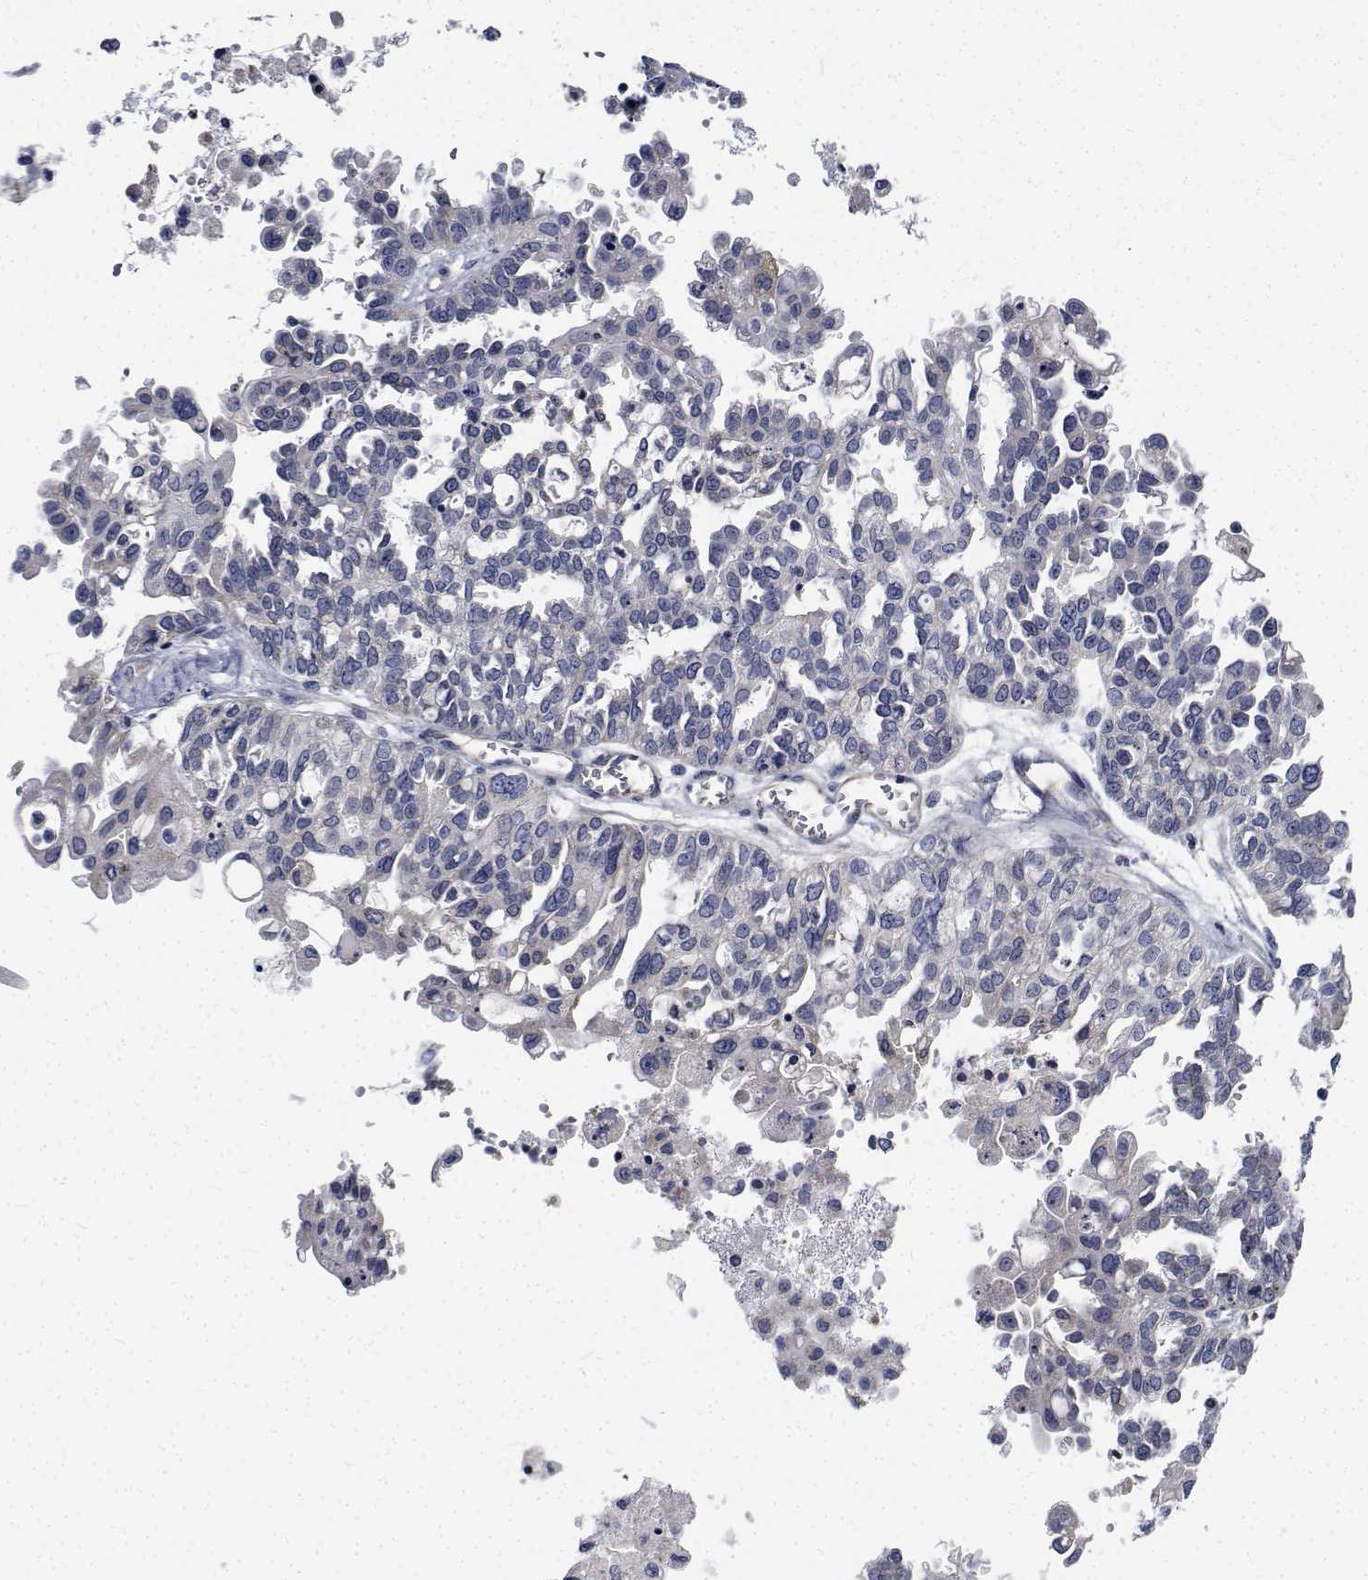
{"staining": {"intensity": "negative", "quantity": "none", "location": "none"}, "tissue": "ovarian cancer", "cell_type": "Tumor cells", "image_type": "cancer", "snomed": [{"axis": "morphology", "description": "Cystadenocarcinoma, serous, NOS"}, {"axis": "topography", "description": "Ovary"}], "caption": "This photomicrograph is of ovarian cancer (serous cystadenocarcinoma) stained with immunohistochemistry (IHC) to label a protein in brown with the nuclei are counter-stained blue. There is no positivity in tumor cells.", "gene": "TTBK1", "patient": {"sex": "female", "age": 53}}